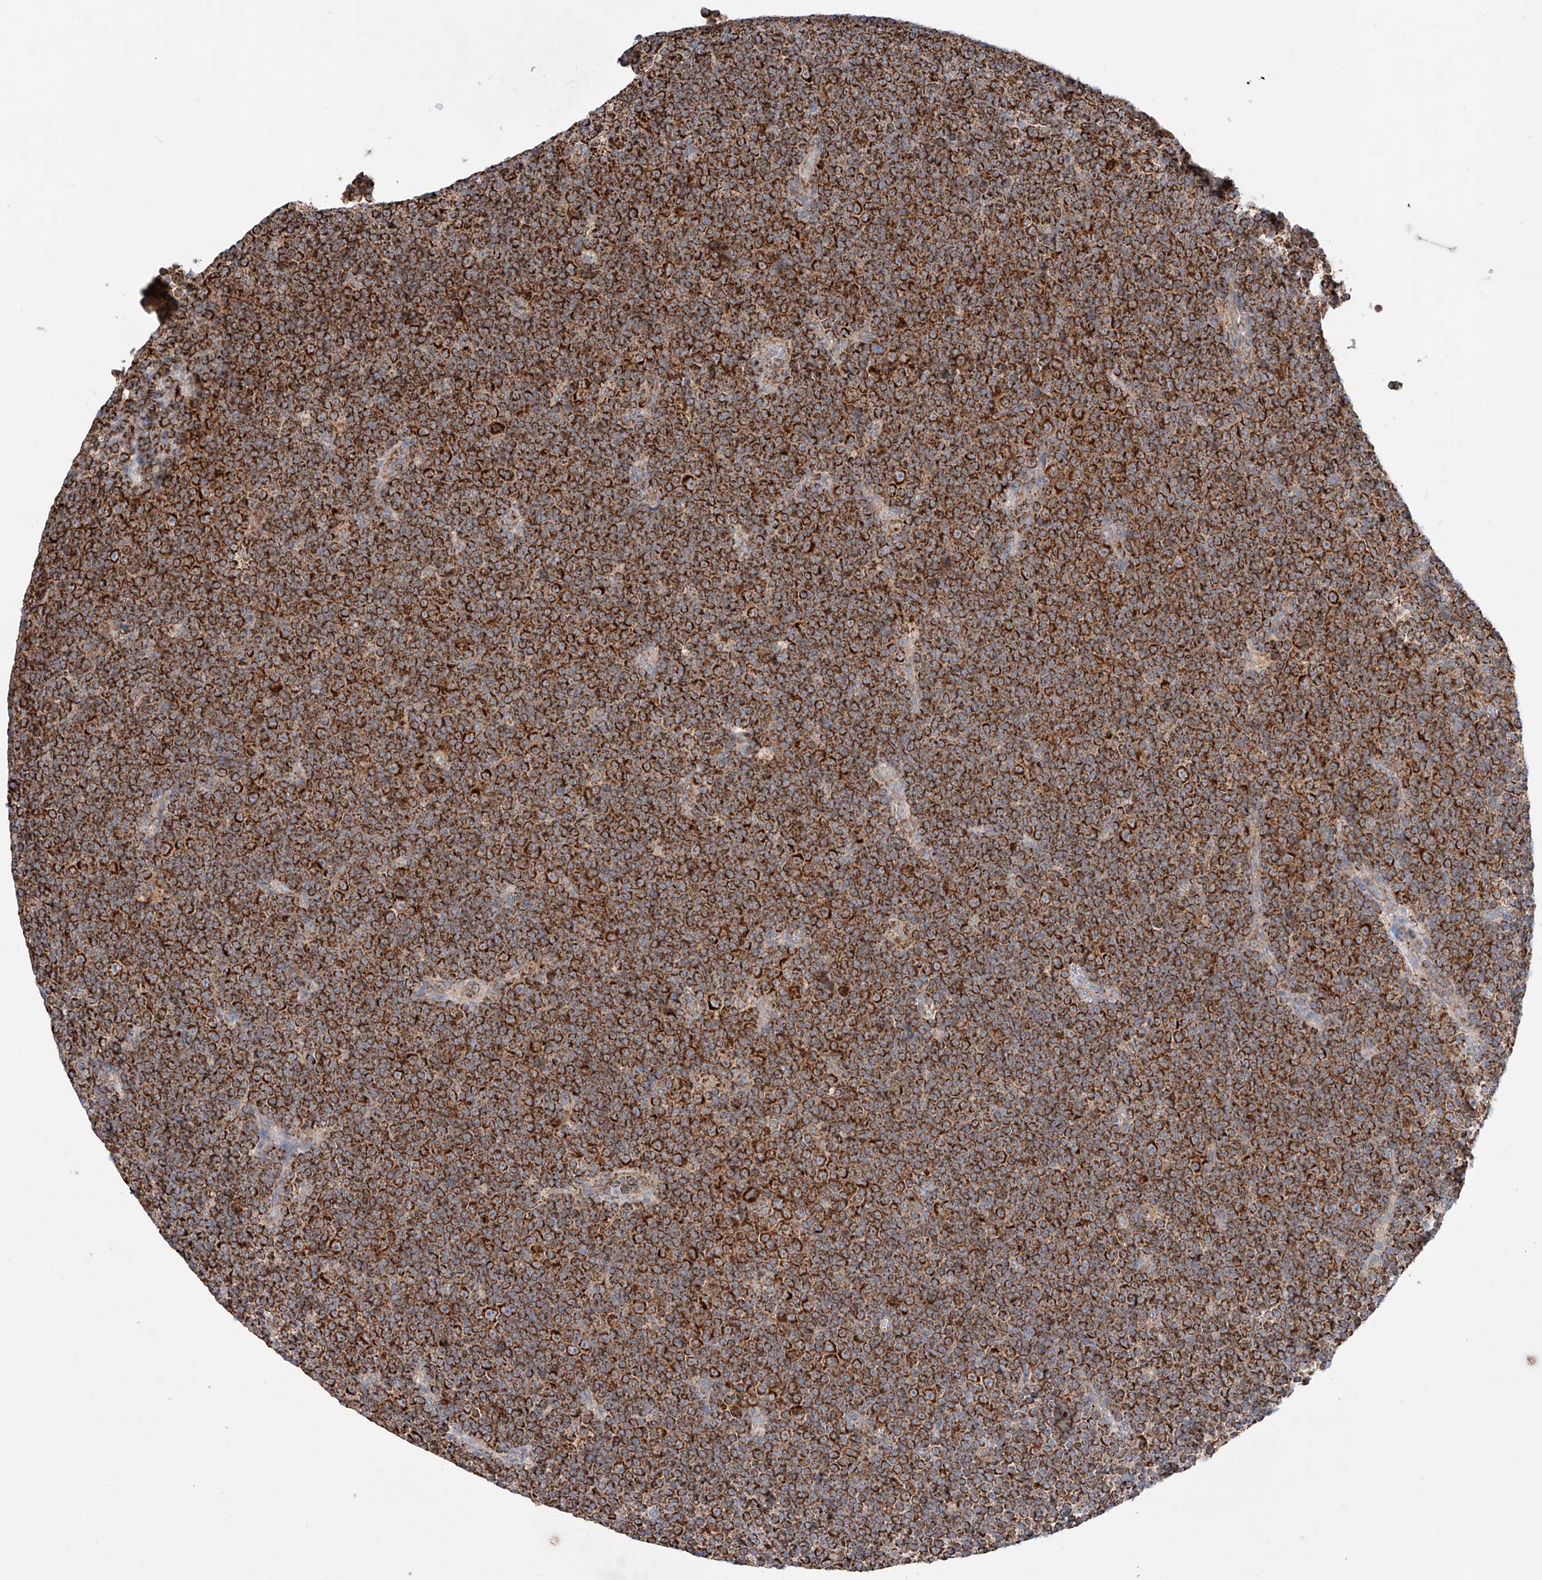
{"staining": {"intensity": "strong", "quantity": ">75%", "location": "cytoplasmic/membranous"}, "tissue": "lymphoma", "cell_type": "Tumor cells", "image_type": "cancer", "snomed": [{"axis": "morphology", "description": "Malignant lymphoma, non-Hodgkin's type, Low grade"}, {"axis": "topography", "description": "Lymph node"}], "caption": "High-power microscopy captured an immunohistochemistry (IHC) micrograph of malignant lymphoma, non-Hodgkin's type (low-grade), revealing strong cytoplasmic/membranous staining in approximately >75% of tumor cells.", "gene": "KTI12", "patient": {"sex": "female", "age": 67}}